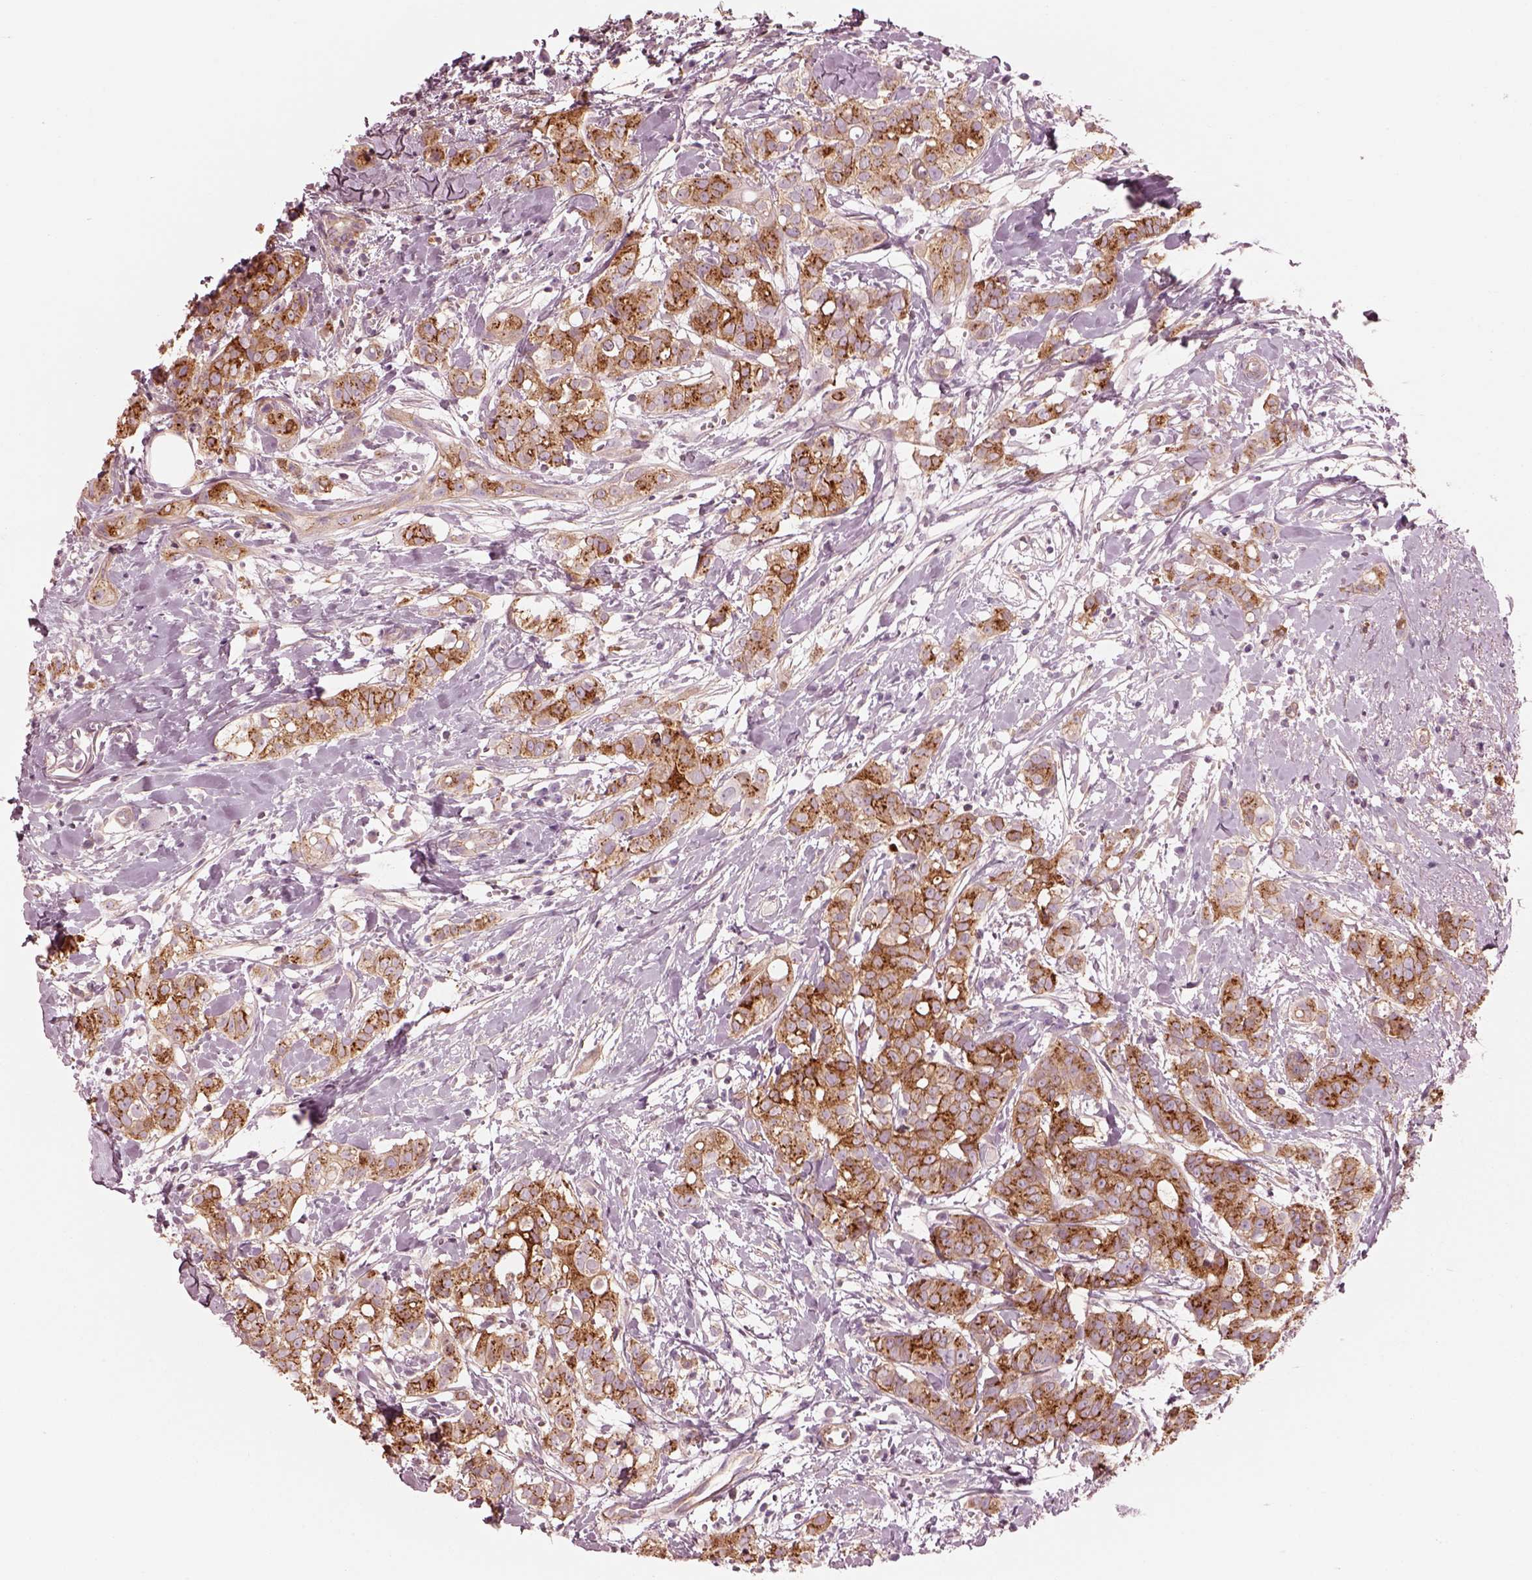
{"staining": {"intensity": "strong", "quantity": ">75%", "location": "cytoplasmic/membranous"}, "tissue": "breast cancer", "cell_type": "Tumor cells", "image_type": "cancer", "snomed": [{"axis": "morphology", "description": "Duct carcinoma"}, {"axis": "topography", "description": "Breast"}], "caption": "Breast cancer stained for a protein reveals strong cytoplasmic/membranous positivity in tumor cells.", "gene": "ELAPOR1", "patient": {"sex": "female", "age": 40}}